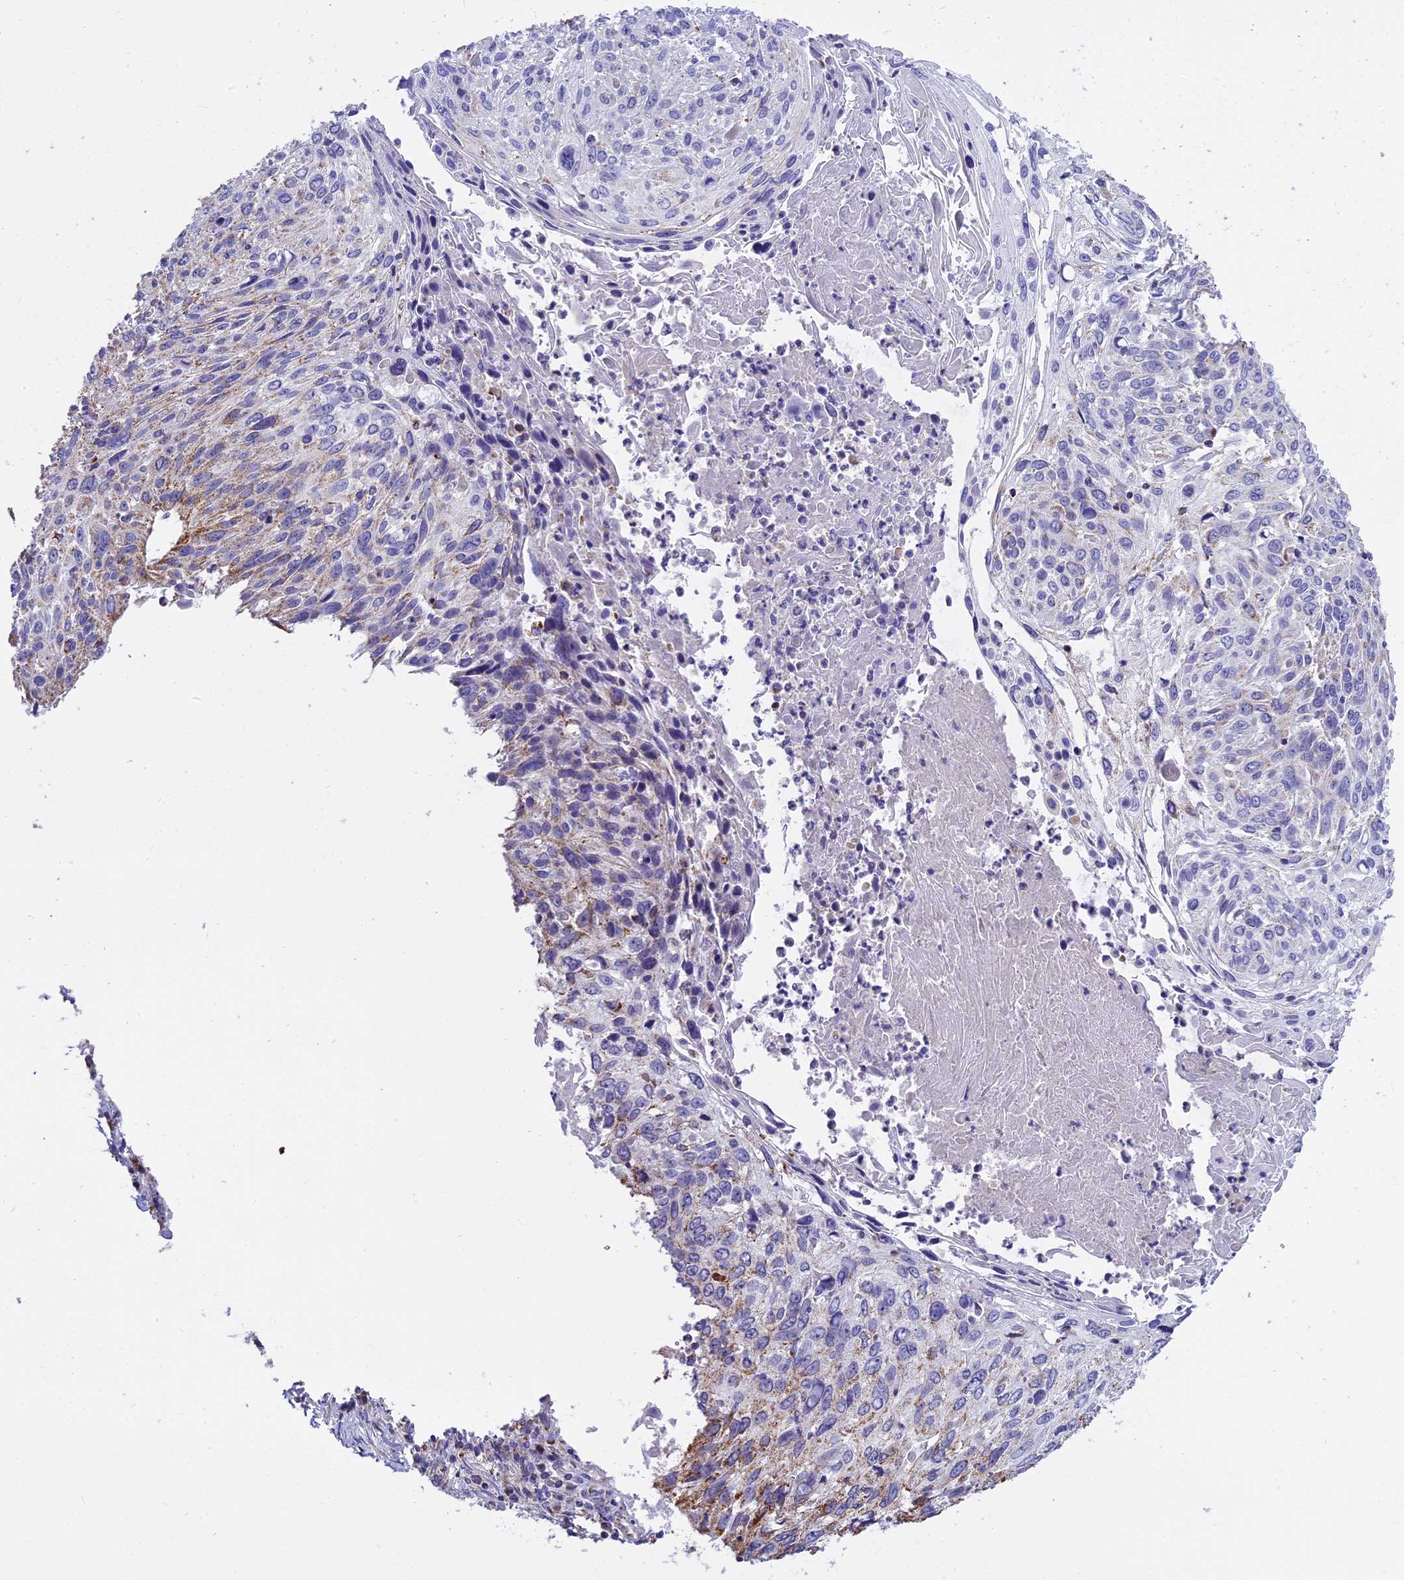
{"staining": {"intensity": "weak", "quantity": "<25%", "location": "cytoplasmic/membranous"}, "tissue": "cervical cancer", "cell_type": "Tumor cells", "image_type": "cancer", "snomed": [{"axis": "morphology", "description": "Squamous cell carcinoma, NOS"}, {"axis": "topography", "description": "Cervix"}], "caption": "Protein analysis of cervical cancer shows no significant positivity in tumor cells. Nuclei are stained in blue.", "gene": "MRPS34", "patient": {"sex": "female", "age": 51}}